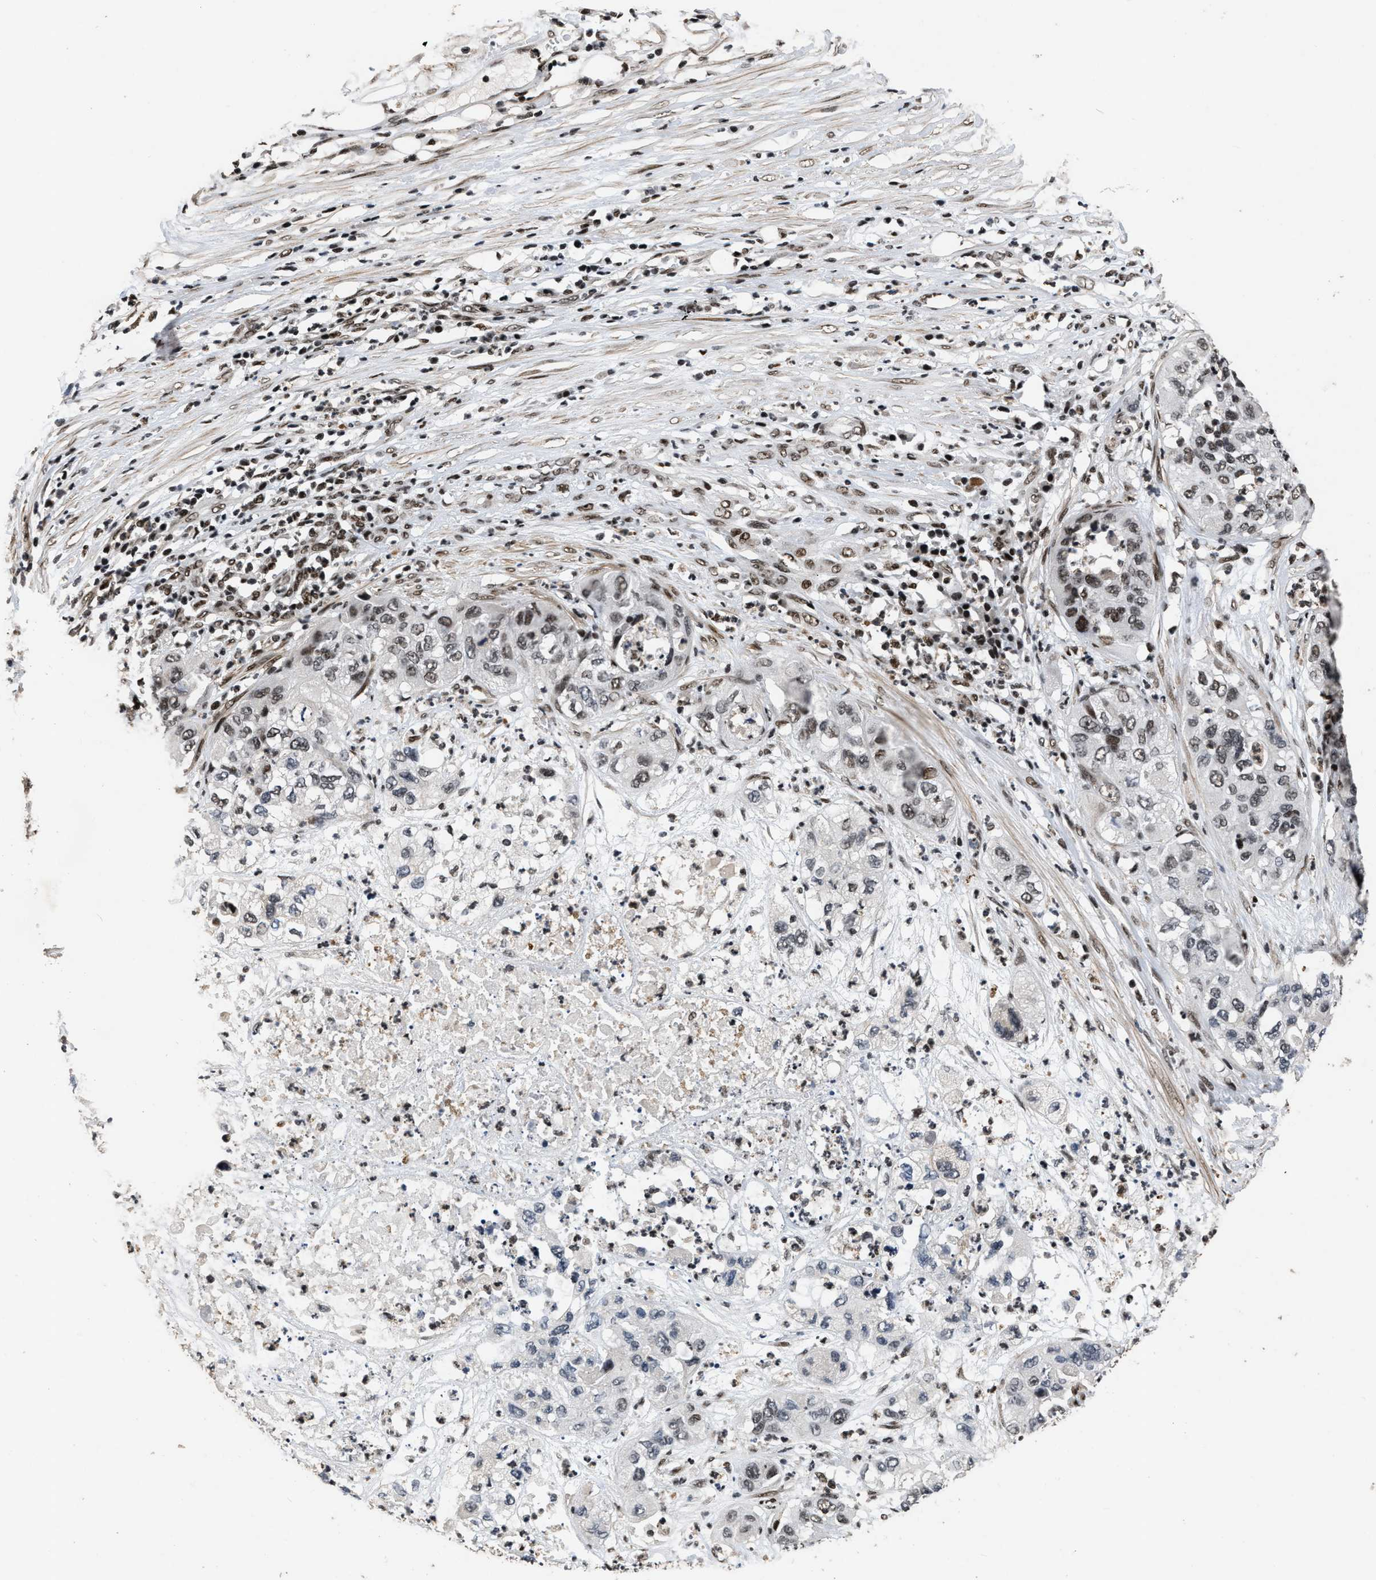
{"staining": {"intensity": "moderate", "quantity": ">75%", "location": "nuclear"}, "tissue": "pancreatic cancer", "cell_type": "Tumor cells", "image_type": "cancer", "snomed": [{"axis": "morphology", "description": "Adenocarcinoma, NOS"}, {"axis": "topography", "description": "Pancreas"}], "caption": "The immunohistochemical stain shows moderate nuclear expression in tumor cells of adenocarcinoma (pancreatic) tissue. The staining was performed using DAB to visualize the protein expression in brown, while the nuclei were stained in blue with hematoxylin (Magnification: 20x).", "gene": "SMARCB1", "patient": {"sex": "female", "age": 78}}